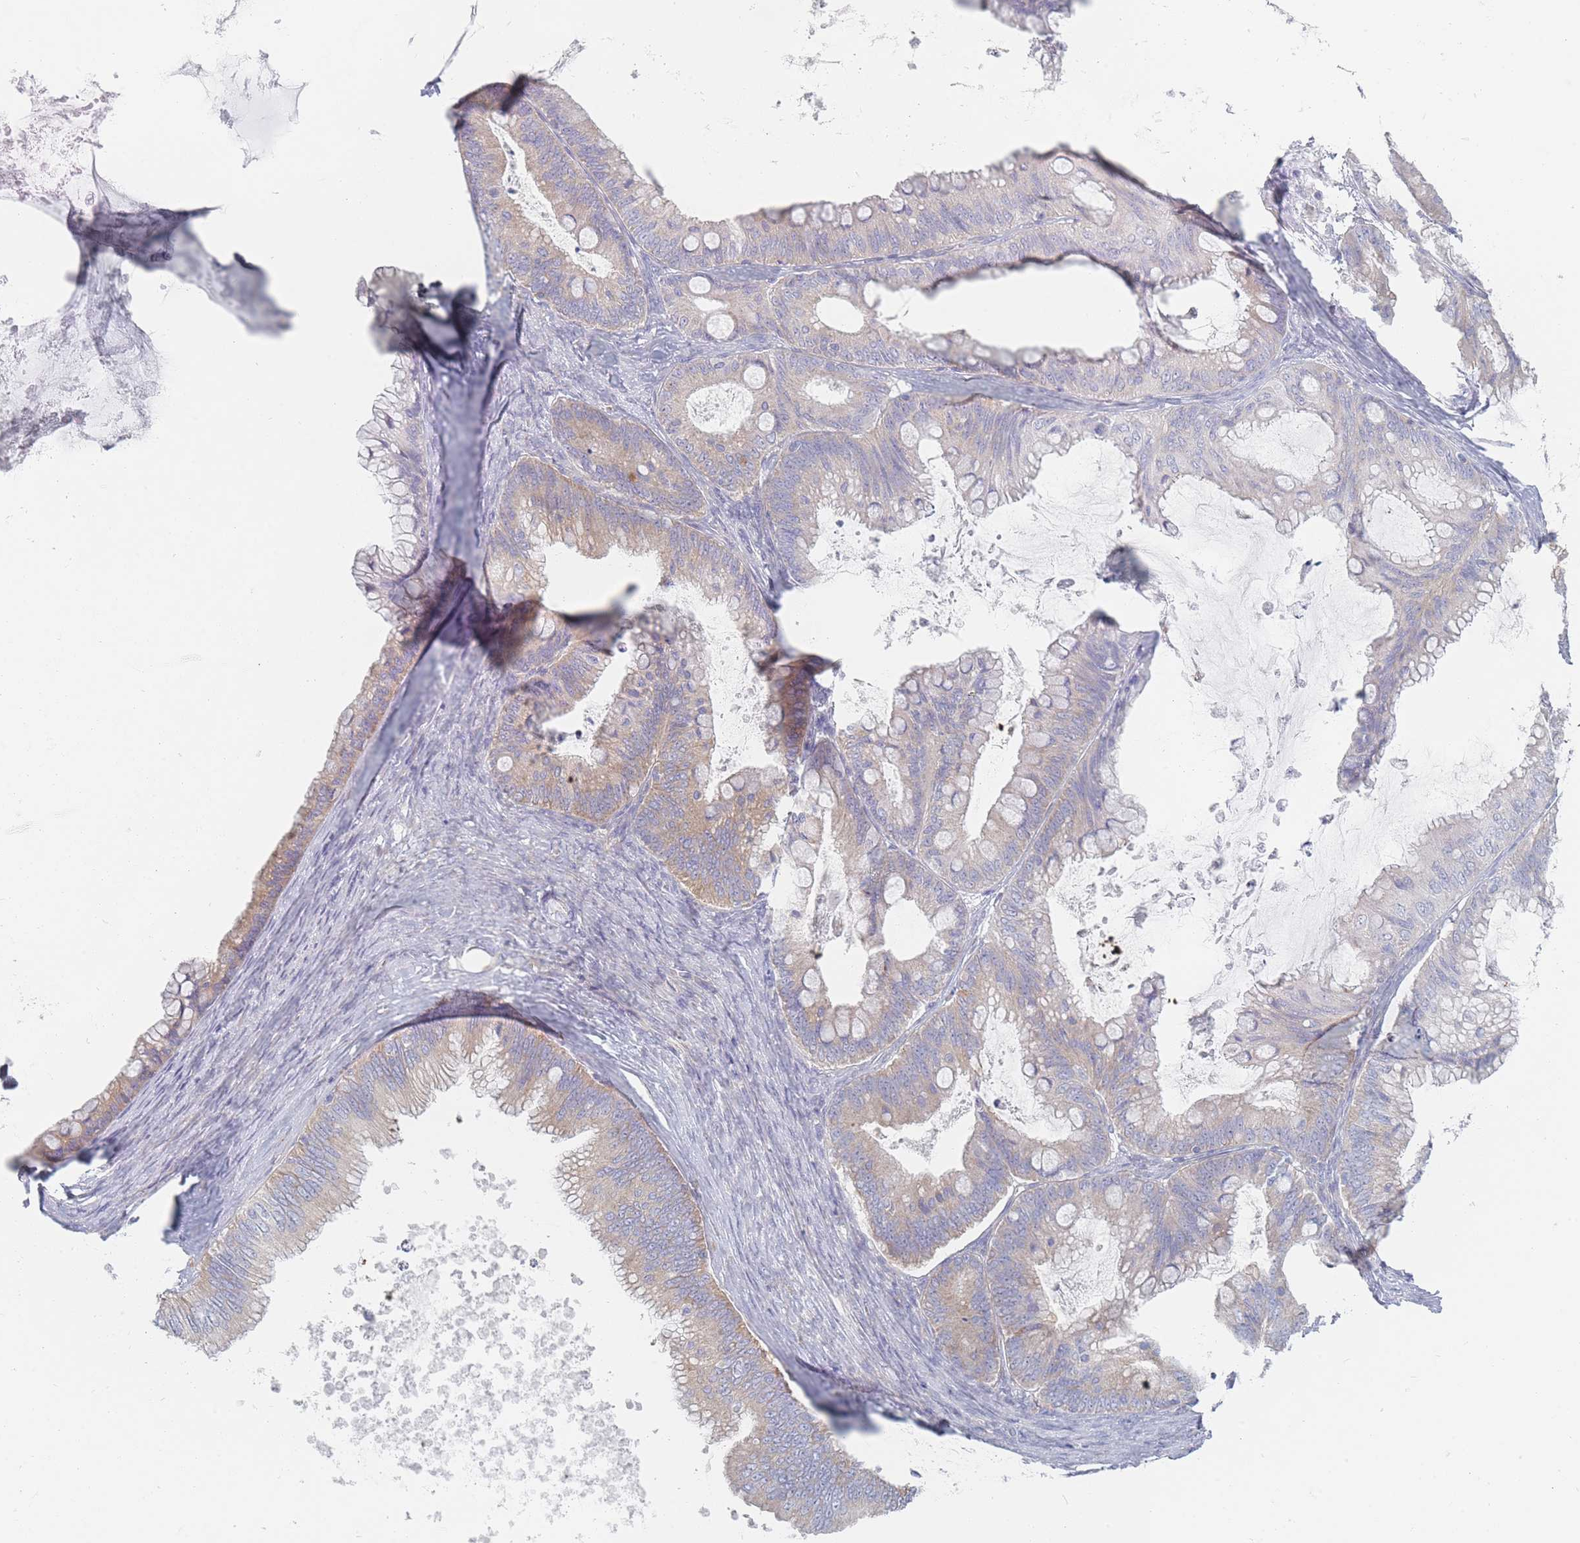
{"staining": {"intensity": "moderate", "quantity": "<25%", "location": "cytoplasmic/membranous"}, "tissue": "ovarian cancer", "cell_type": "Tumor cells", "image_type": "cancer", "snomed": [{"axis": "morphology", "description": "Cystadenocarcinoma, mucinous, NOS"}, {"axis": "topography", "description": "Ovary"}], "caption": "A low amount of moderate cytoplasmic/membranous positivity is seen in about <25% of tumor cells in mucinous cystadenocarcinoma (ovarian) tissue.", "gene": "MAP1S", "patient": {"sex": "female", "age": 35}}